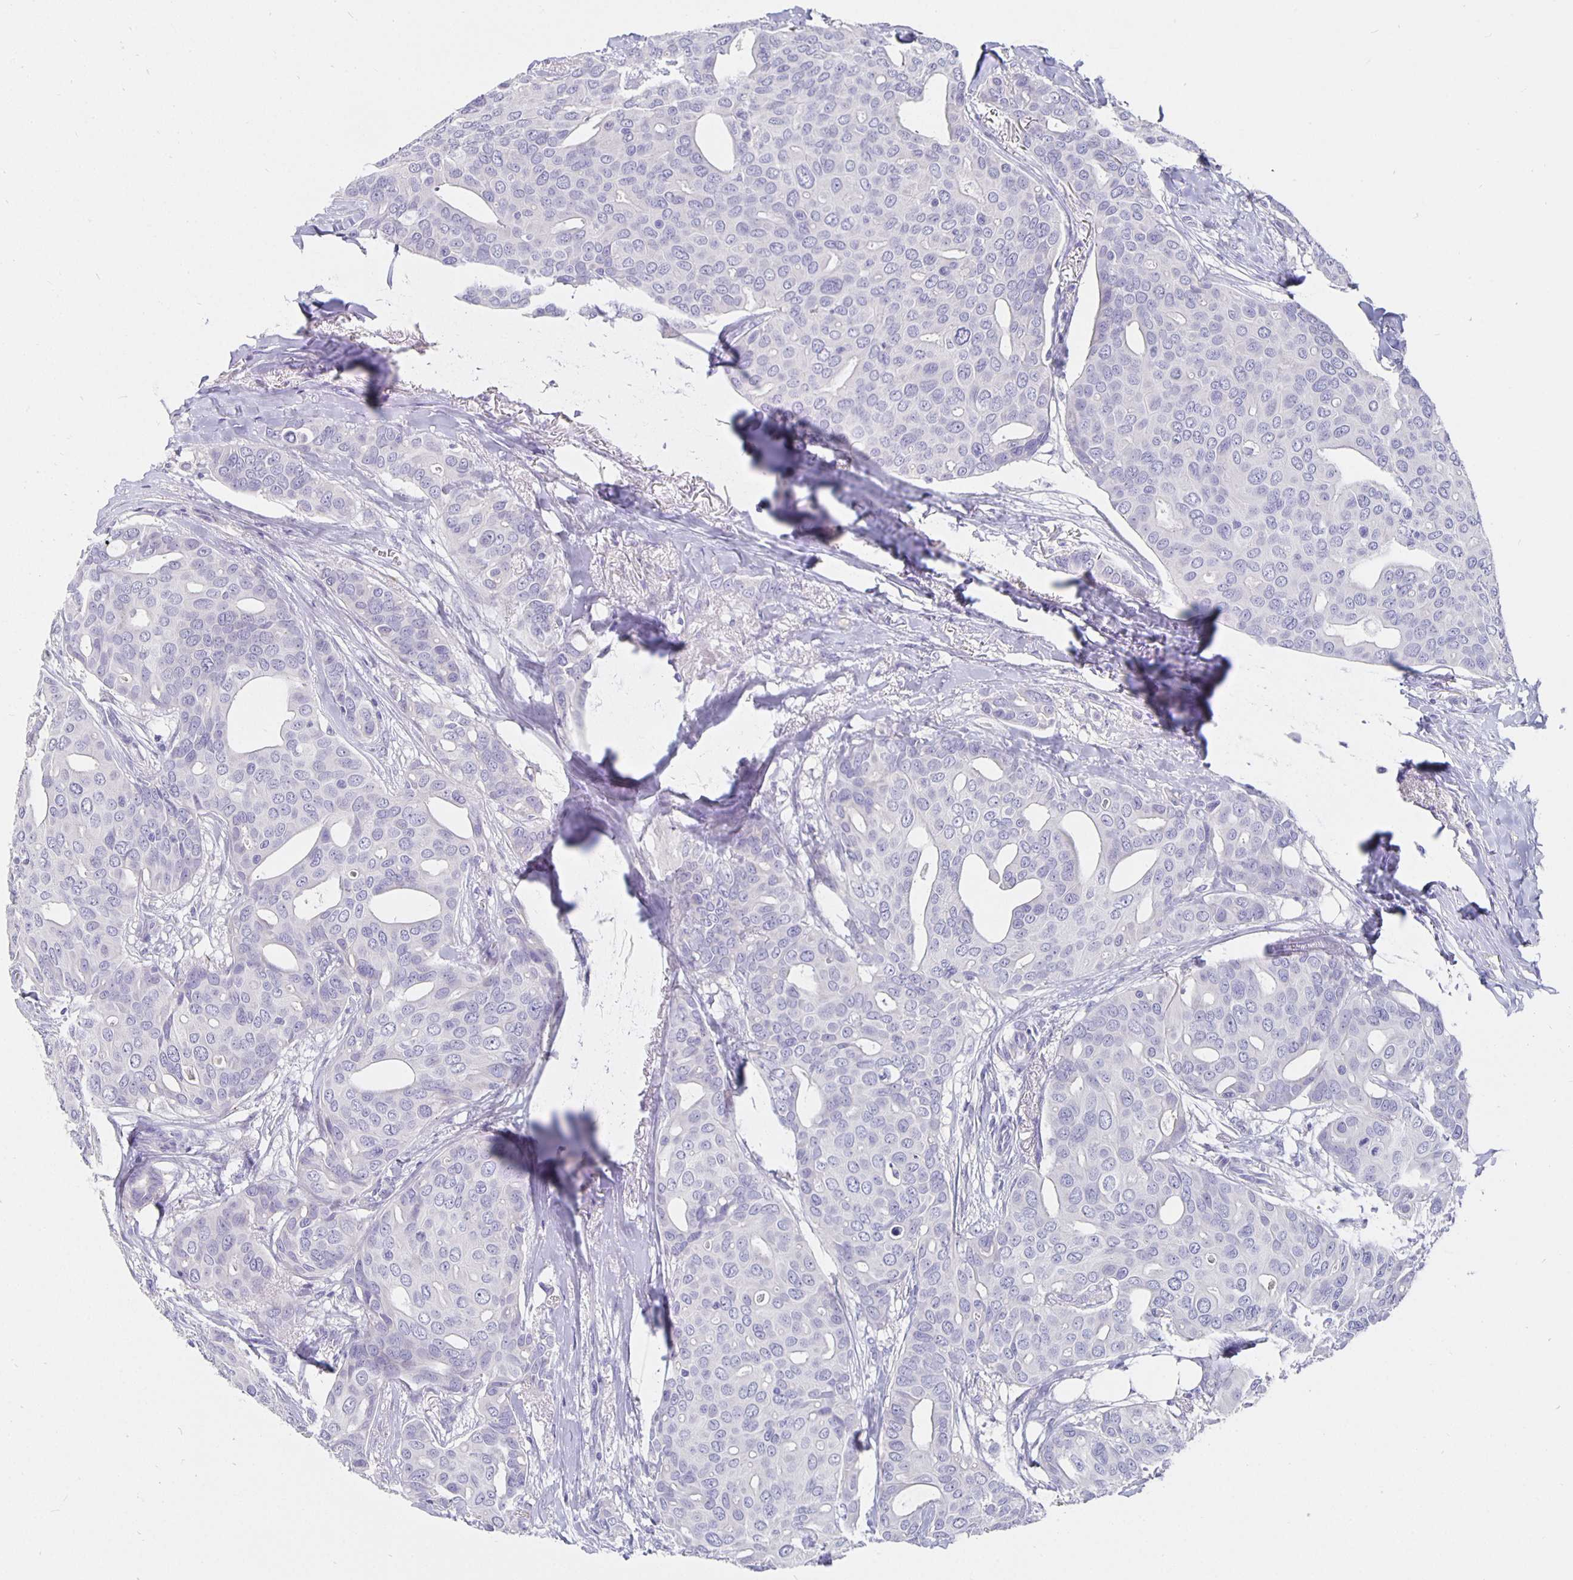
{"staining": {"intensity": "negative", "quantity": "none", "location": "none"}, "tissue": "breast cancer", "cell_type": "Tumor cells", "image_type": "cancer", "snomed": [{"axis": "morphology", "description": "Duct carcinoma"}, {"axis": "topography", "description": "Breast"}], "caption": "High magnification brightfield microscopy of breast cancer stained with DAB (3,3'-diaminobenzidine) (brown) and counterstained with hematoxylin (blue): tumor cells show no significant expression. (Stains: DAB immunohistochemistry with hematoxylin counter stain, Microscopy: brightfield microscopy at high magnification).", "gene": "CFAP74", "patient": {"sex": "female", "age": 54}}